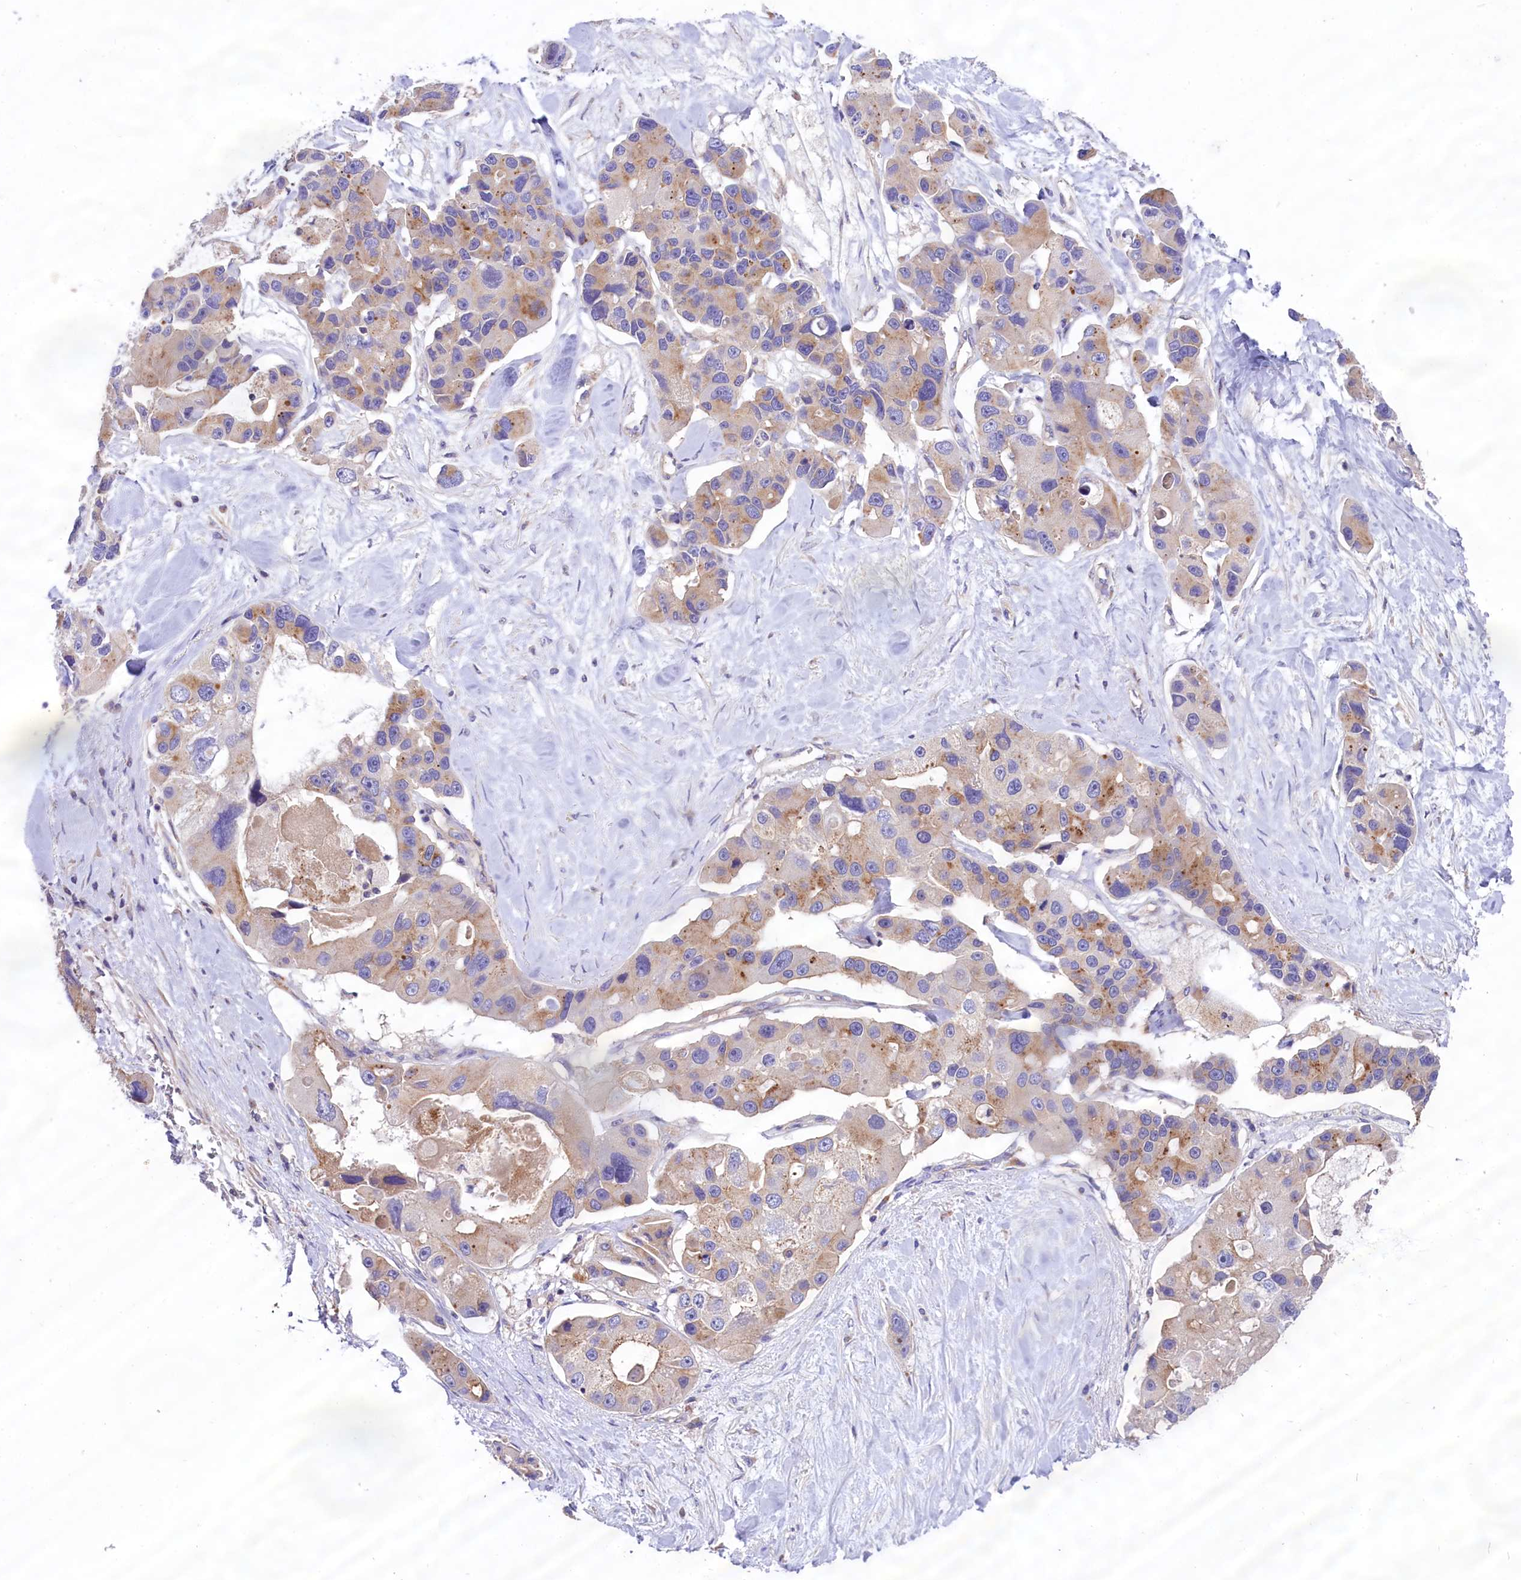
{"staining": {"intensity": "moderate", "quantity": "<25%", "location": "cytoplasmic/membranous"}, "tissue": "lung cancer", "cell_type": "Tumor cells", "image_type": "cancer", "snomed": [{"axis": "morphology", "description": "Adenocarcinoma, NOS"}, {"axis": "topography", "description": "Lung"}], "caption": "DAB immunohistochemical staining of human adenocarcinoma (lung) reveals moderate cytoplasmic/membranous protein staining in about <25% of tumor cells. (DAB (3,3'-diaminobenzidine) = brown stain, brightfield microscopy at high magnification).", "gene": "PEMT", "patient": {"sex": "female", "age": 54}}